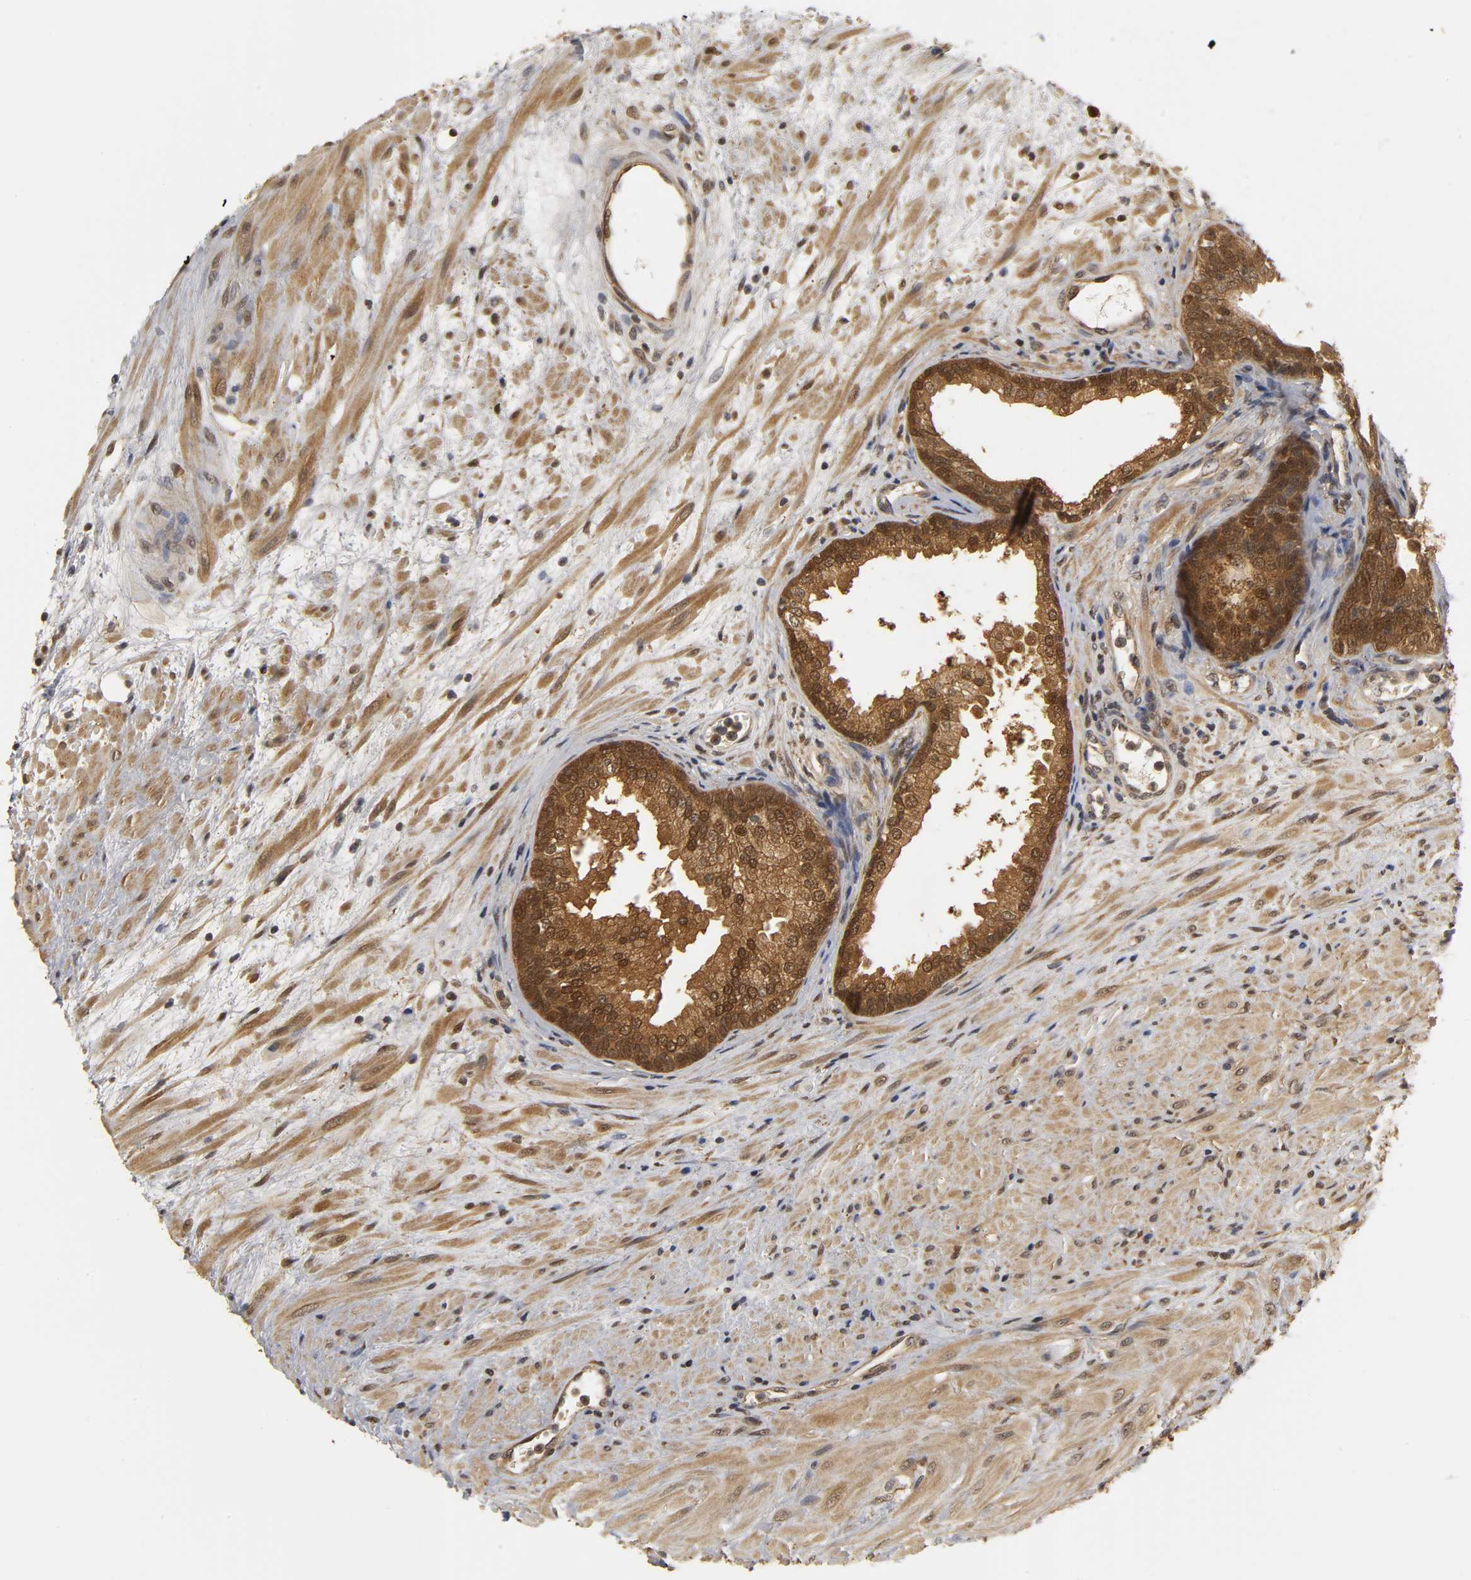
{"staining": {"intensity": "strong", "quantity": ">75%", "location": "cytoplasmic/membranous,nuclear"}, "tissue": "prostate", "cell_type": "Glandular cells", "image_type": "normal", "snomed": [{"axis": "morphology", "description": "Normal tissue, NOS"}, {"axis": "topography", "description": "Prostate"}], "caption": "Immunohistochemistry of unremarkable human prostate exhibits high levels of strong cytoplasmic/membranous,nuclear staining in approximately >75% of glandular cells.", "gene": "PARK7", "patient": {"sex": "male", "age": 76}}